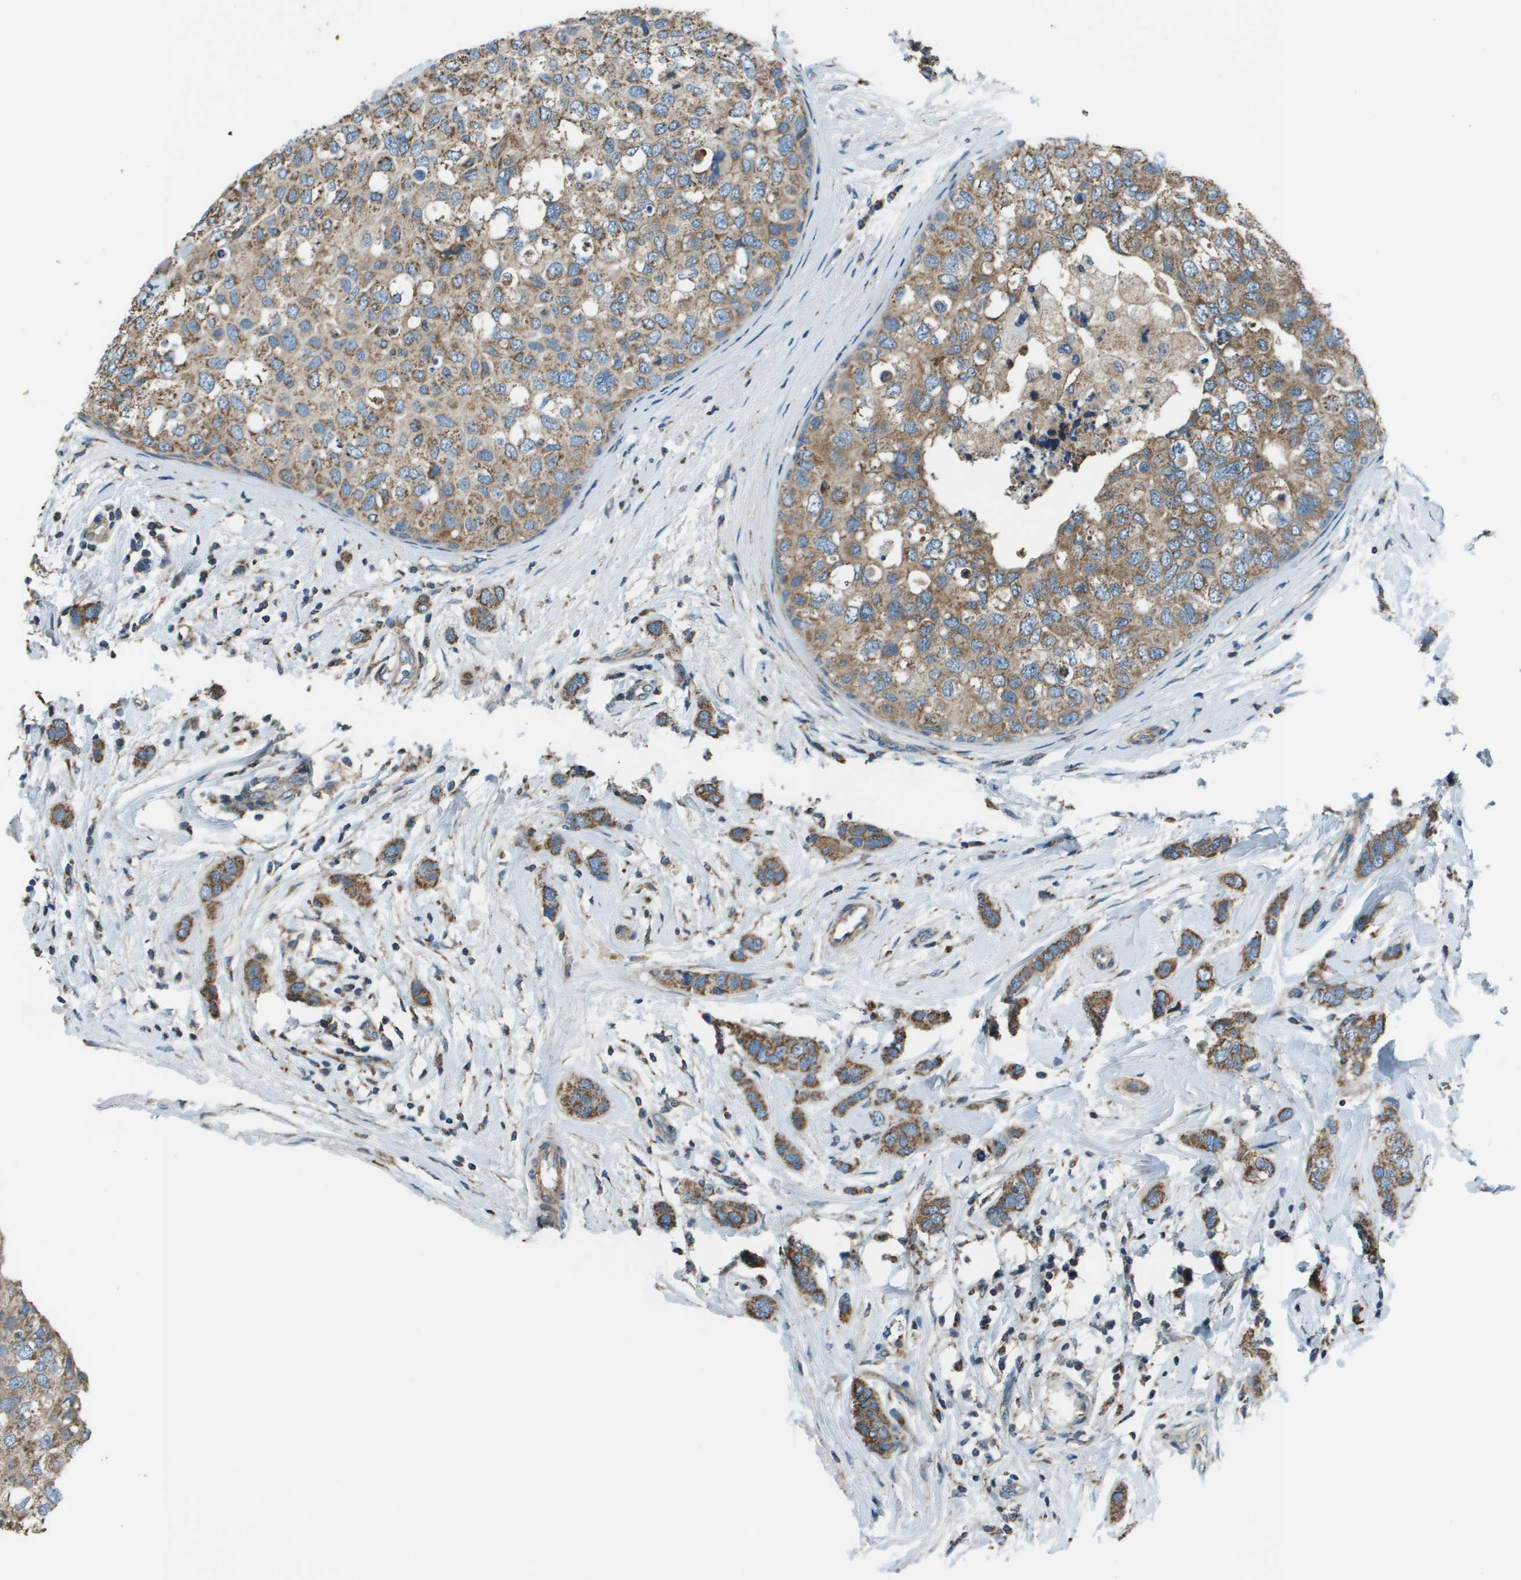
{"staining": {"intensity": "moderate", "quantity": ">75%", "location": "cytoplasmic/membranous"}, "tissue": "breast cancer", "cell_type": "Tumor cells", "image_type": "cancer", "snomed": [{"axis": "morphology", "description": "Duct carcinoma"}, {"axis": "topography", "description": "Breast"}], "caption": "Protein positivity by IHC displays moderate cytoplasmic/membranous staining in about >75% of tumor cells in breast cancer. (Brightfield microscopy of DAB IHC at high magnification).", "gene": "TMEM51", "patient": {"sex": "female", "age": 50}}